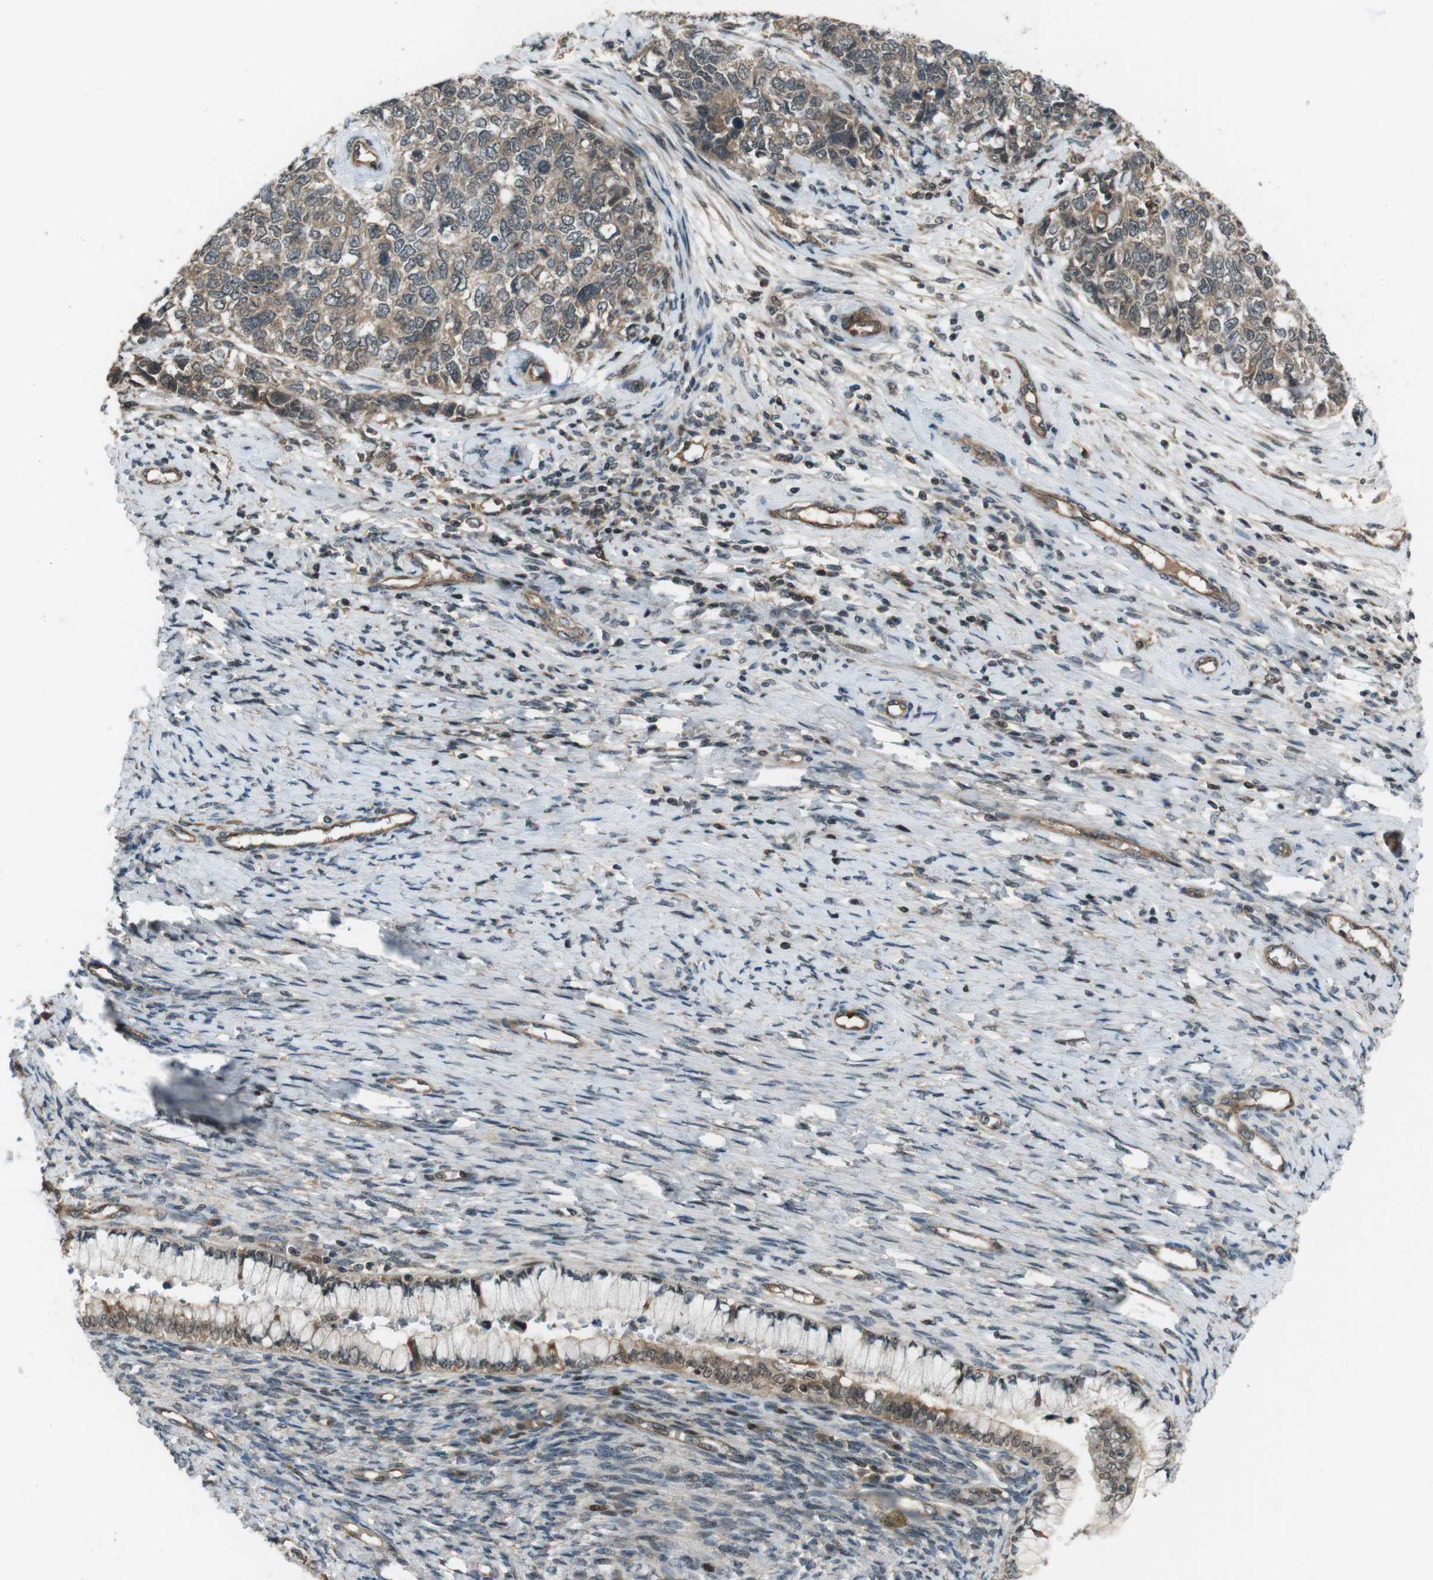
{"staining": {"intensity": "moderate", "quantity": "25%-75%", "location": "cytoplasmic/membranous"}, "tissue": "cervical cancer", "cell_type": "Tumor cells", "image_type": "cancer", "snomed": [{"axis": "morphology", "description": "Squamous cell carcinoma, NOS"}, {"axis": "topography", "description": "Cervix"}], "caption": "This is a histology image of immunohistochemistry (IHC) staining of cervical cancer, which shows moderate staining in the cytoplasmic/membranous of tumor cells.", "gene": "TIAM2", "patient": {"sex": "female", "age": 63}}